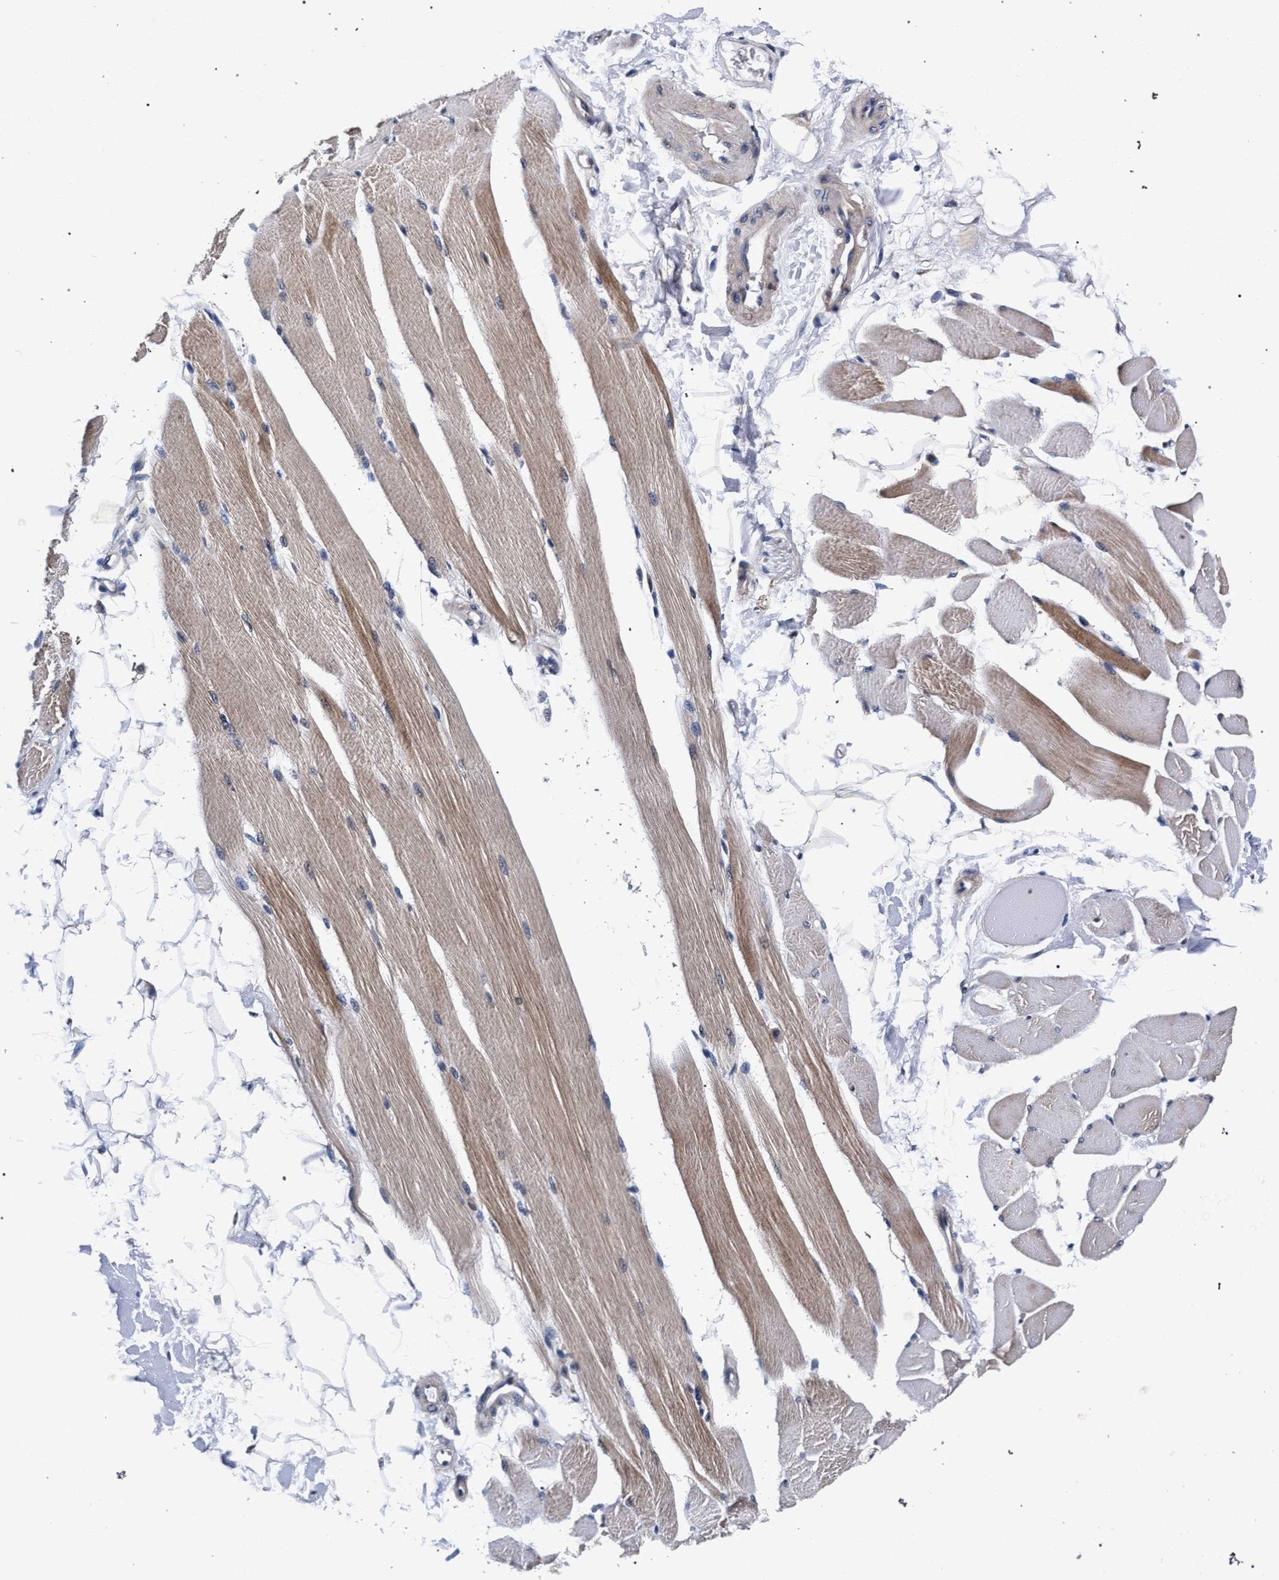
{"staining": {"intensity": "moderate", "quantity": ">75%", "location": "cytoplasmic/membranous"}, "tissue": "skeletal muscle", "cell_type": "Myocytes", "image_type": "normal", "snomed": [{"axis": "morphology", "description": "Normal tissue, NOS"}, {"axis": "topography", "description": "Skeletal muscle"}, {"axis": "topography", "description": "Peripheral nerve tissue"}], "caption": "A brown stain highlights moderate cytoplasmic/membranous positivity of a protein in myocytes of normal human skeletal muscle.", "gene": "ZNF462", "patient": {"sex": "female", "age": 84}}